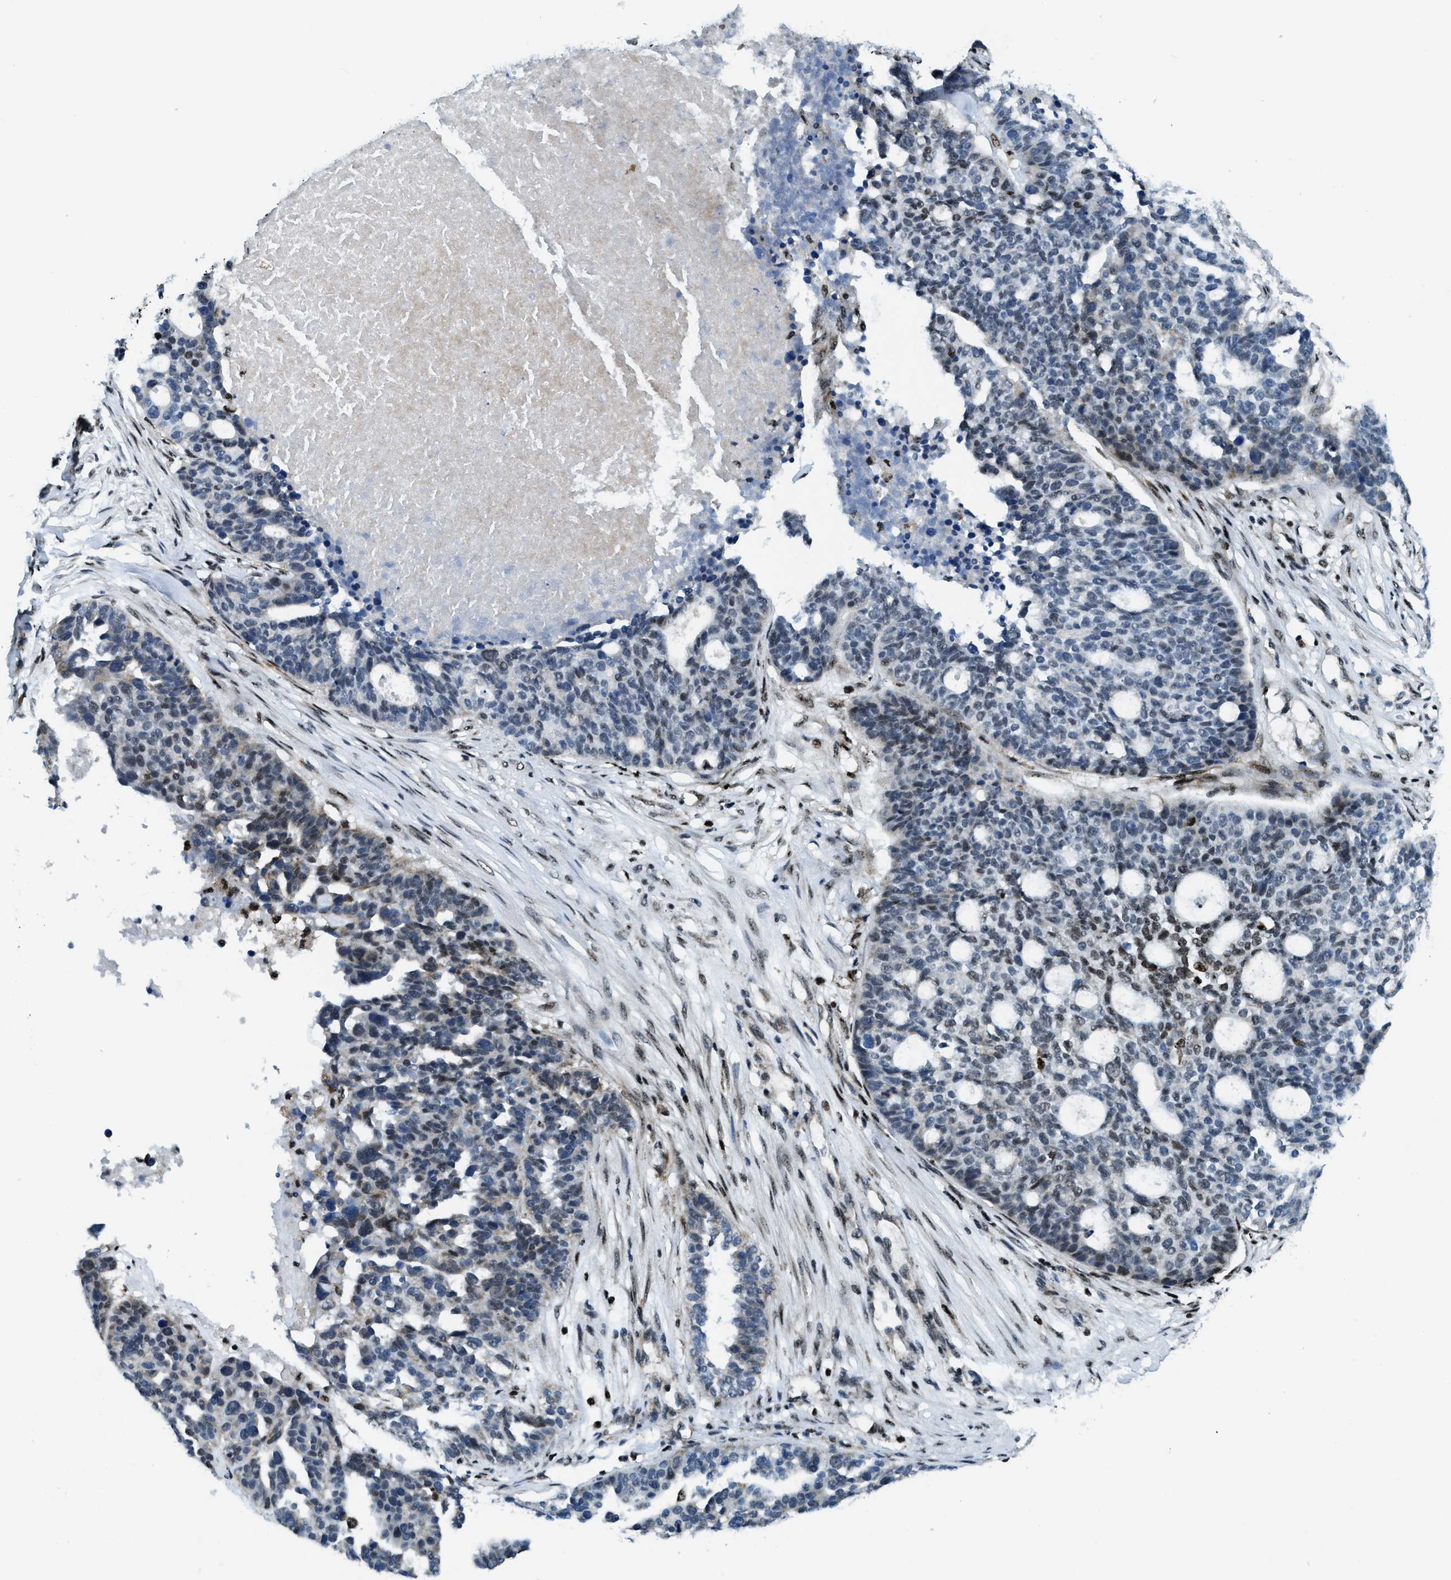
{"staining": {"intensity": "moderate", "quantity": "<25%", "location": "nuclear"}, "tissue": "ovarian cancer", "cell_type": "Tumor cells", "image_type": "cancer", "snomed": [{"axis": "morphology", "description": "Cystadenocarcinoma, serous, NOS"}, {"axis": "topography", "description": "Ovary"}], "caption": "Protein expression analysis of ovarian cancer (serous cystadenocarcinoma) demonstrates moderate nuclear positivity in approximately <25% of tumor cells.", "gene": "SP100", "patient": {"sex": "female", "age": 59}}